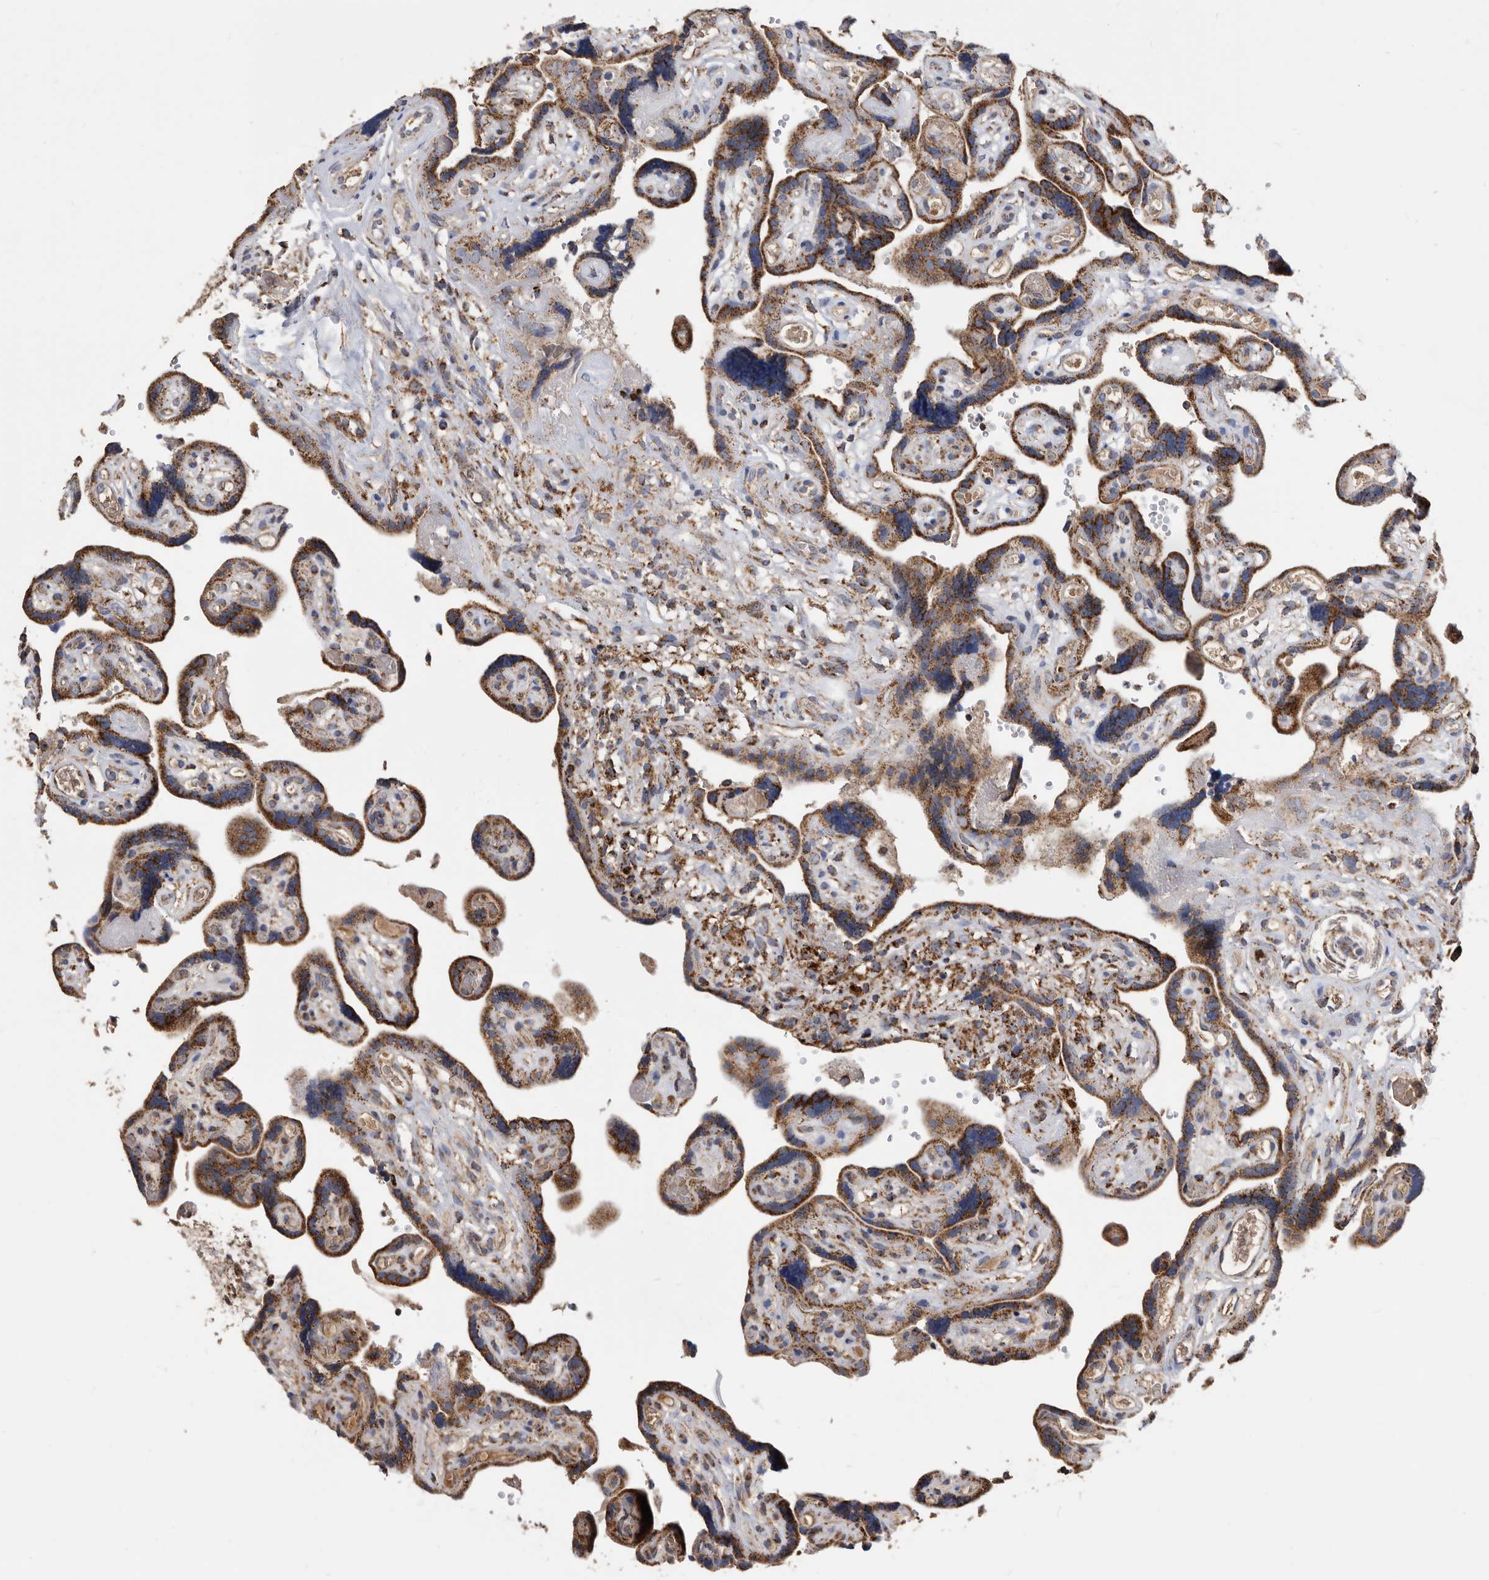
{"staining": {"intensity": "strong", "quantity": ">75%", "location": "cytoplasmic/membranous"}, "tissue": "placenta", "cell_type": "Decidual cells", "image_type": "normal", "snomed": [{"axis": "morphology", "description": "Normal tissue, NOS"}, {"axis": "topography", "description": "Placenta"}], "caption": "The image demonstrates a brown stain indicating the presence of a protein in the cytoplasmic/membranous of decidual cells in placenta. Nuclei are stained in blue.", "gene": "WFDC1", "patient": {"sex": "female", "age": 30}}